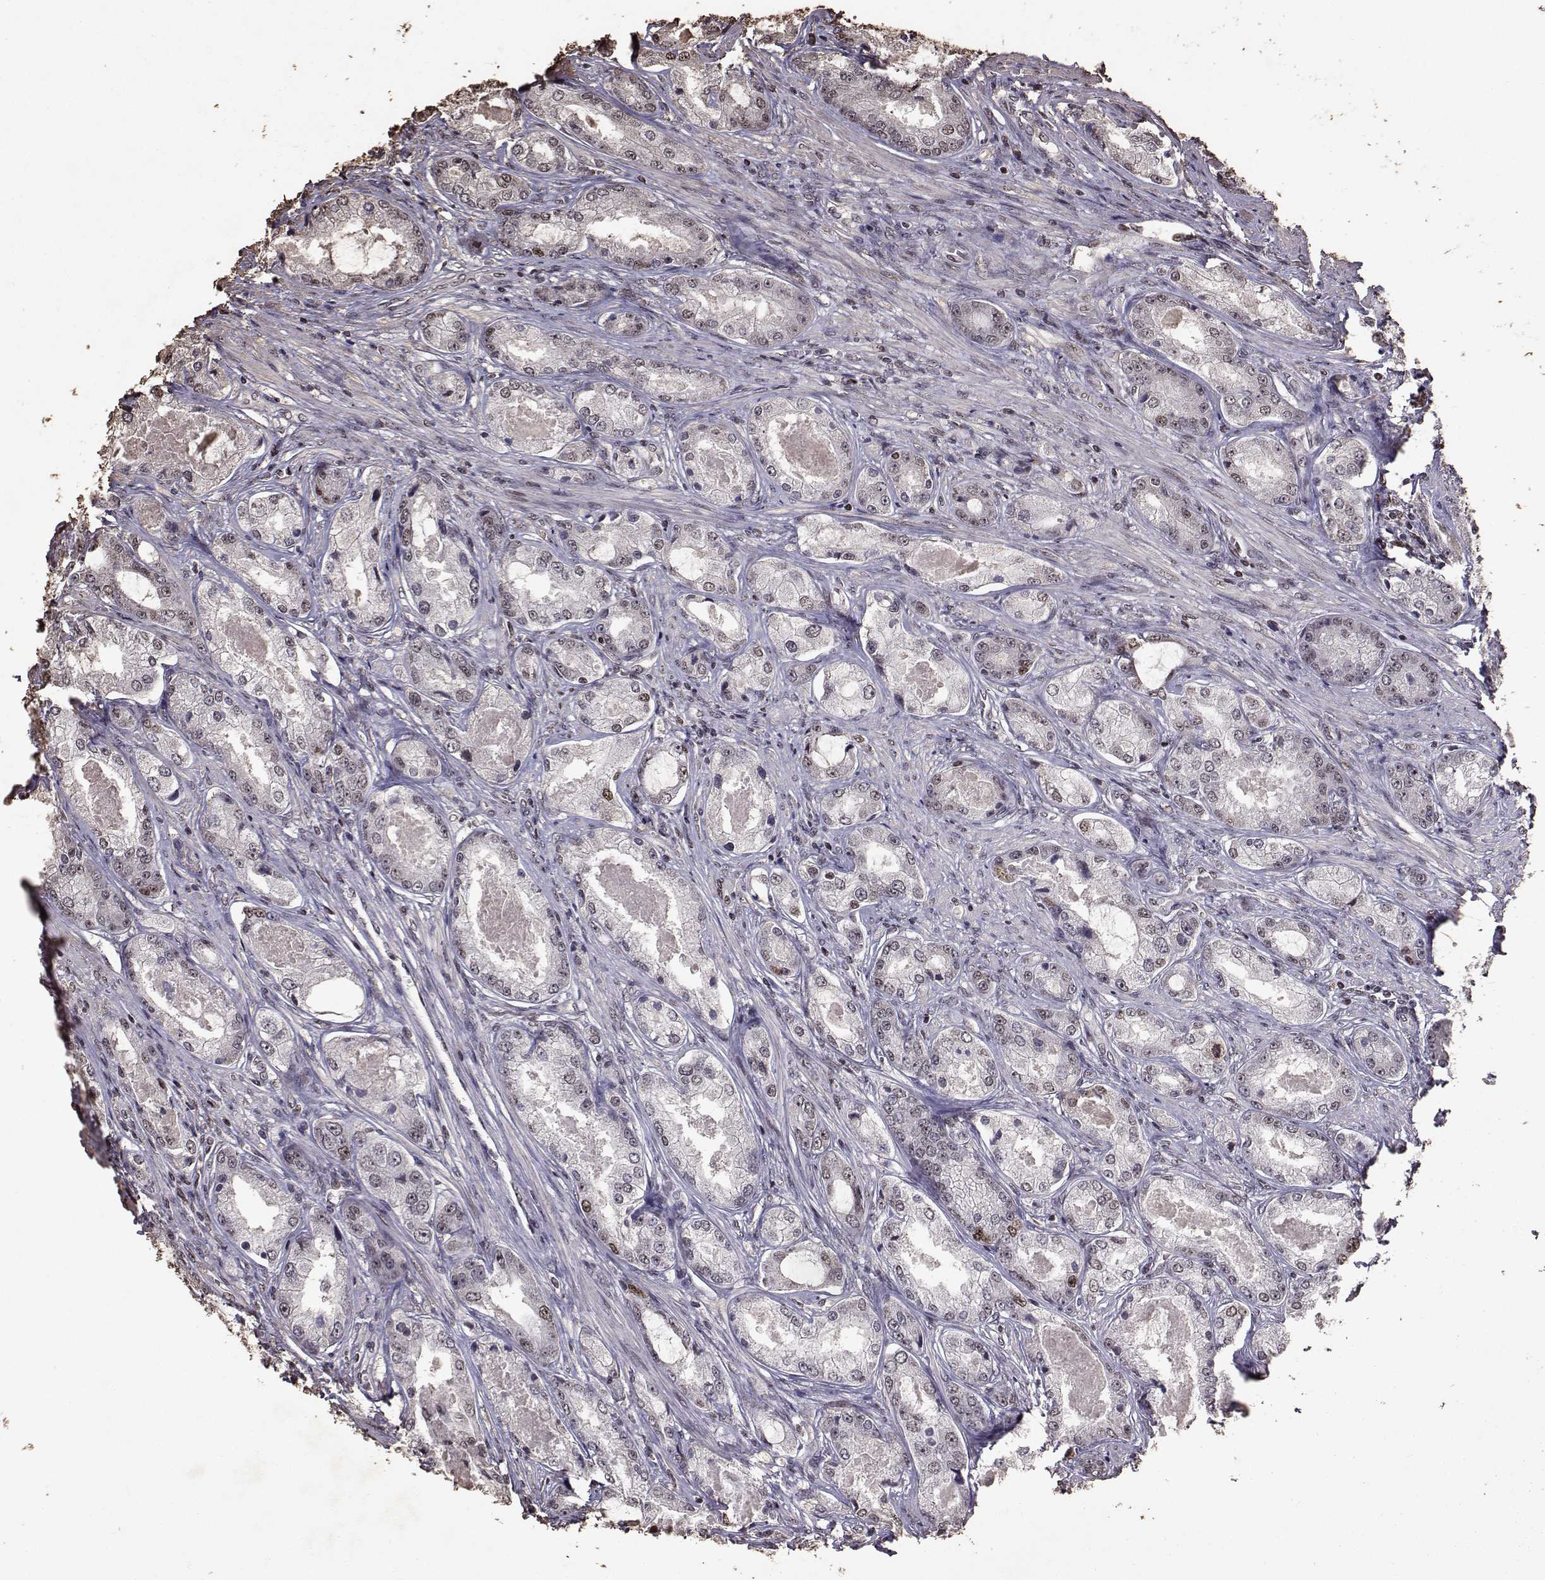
{"staining": {"intensity": "weak", "quantity": ">75%", "location": "nuclear"}, "tissue": "prostate cancer", "cell_type": "Tumor cells", "image_type": "cancer", "snomed": [{"axis": "morphology", "description": "Adenocarcinoma, Low grade"}, {"axis": "topography", "description": "Prostate"}], "caption": "A brown stain labels weak nuclear expression of a protein in prostate cancer tumor cells.", "gene": "TOE1", "patient": {"sex": "male", "age": 68}}